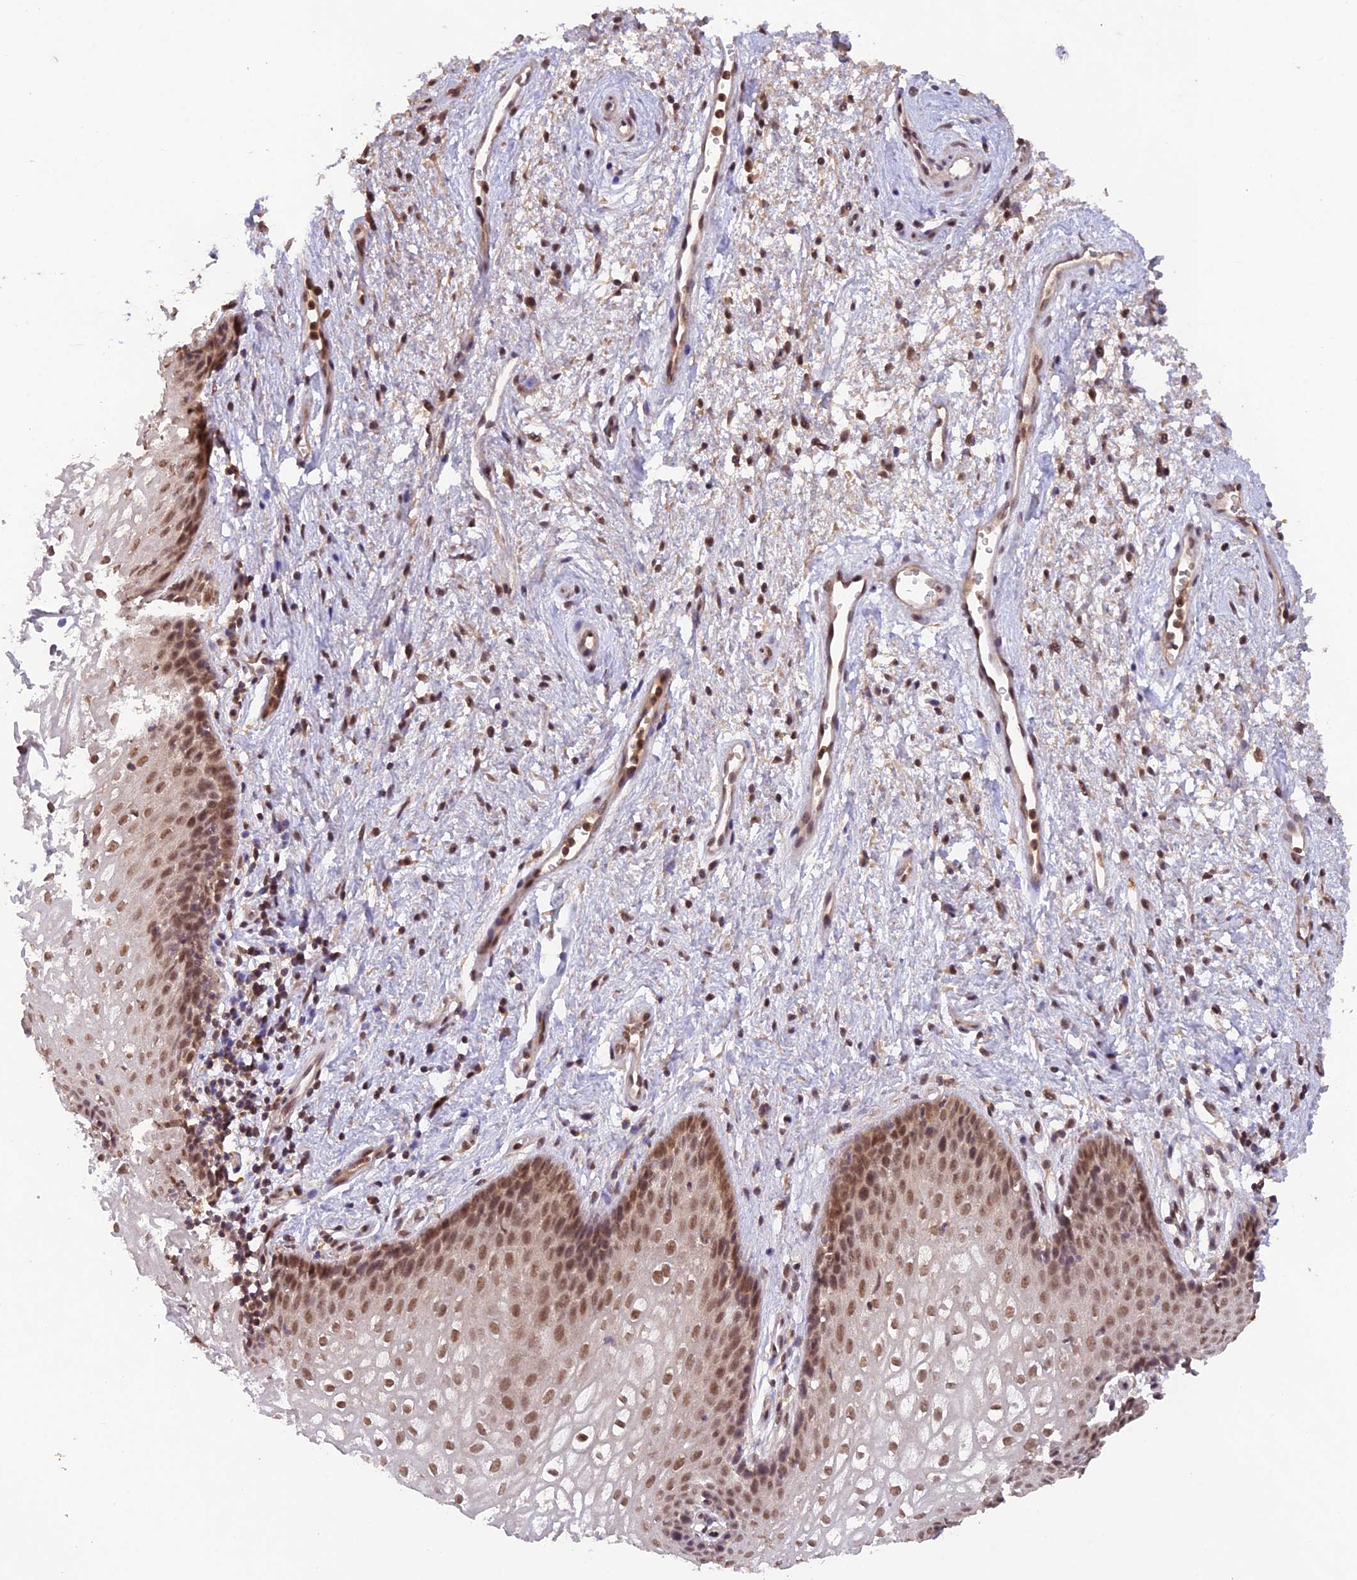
{"staining": {"intensity": "moderate", "quantity": ">75%", "location": "nuclear"}, "tissue": "vagina", "cell_type": "Squamous epithelial cells", "image_type": "normal", "snomed": [{"axis": "morphology", "description": "Normal tissue, NOS"}, {"axis": "topography", "description": "Vagina"}], "caption": "Unremarkable vagina displays moderate nuclear positivity in about >75% of squamous epithelial cells, visualized by immunohistochemistry.", "gene": "ZNF436", "patient": {"sex": "female", "age": 34}}